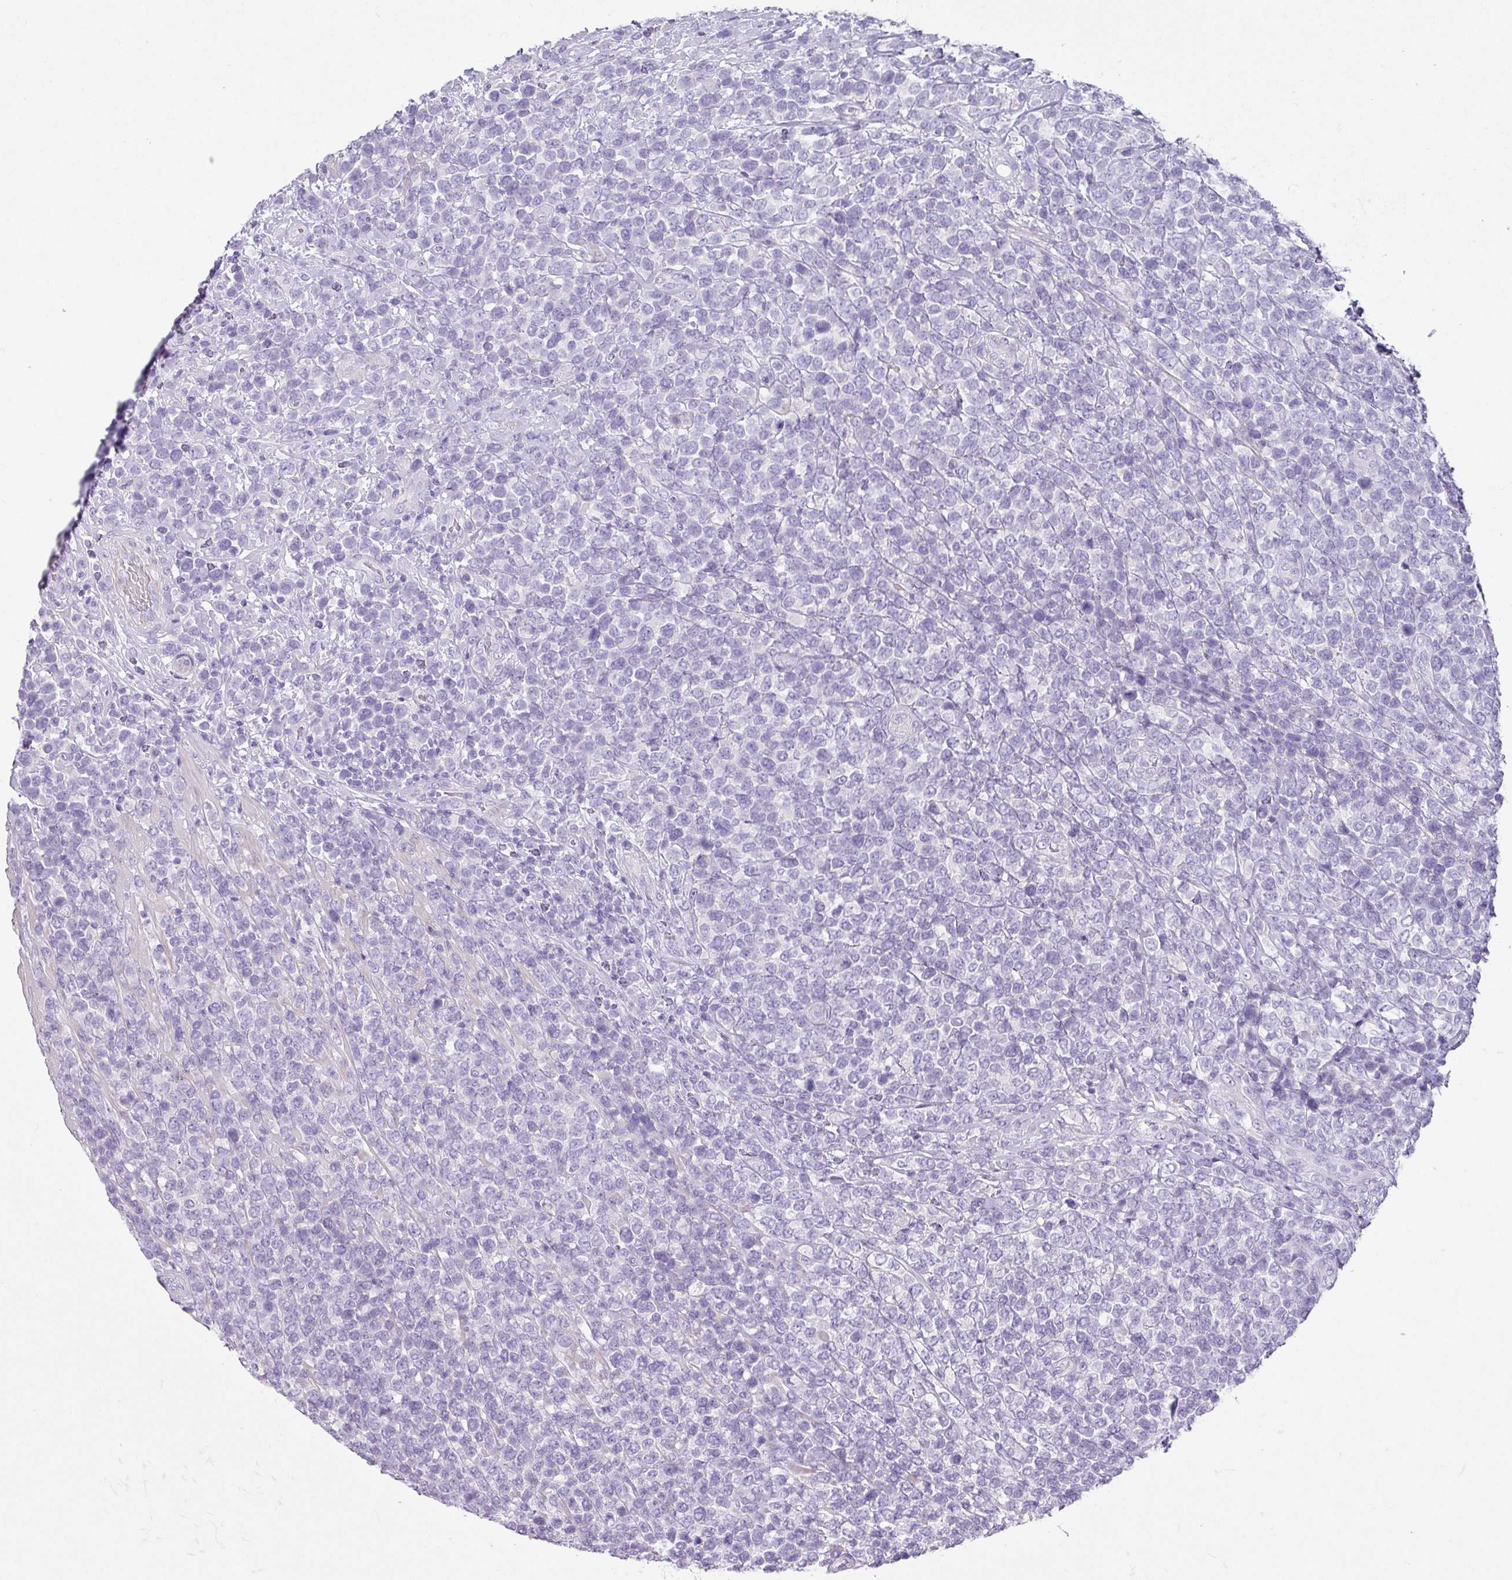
{"staining": {"intensity": "negative", "quantity": "none", "location": "none"}, "tissue": "lymphoma", "cell_type": "Tumor cells", "image_type": "cancer", "snomed": [{"axis": "morphology", "description": "Malignant lymphoma, non-Hodgkin's type, High grade"}, {"axis": "topography", "description": "Soft tissue"}], "caption": "A high-resolution image shows immunohistochemistry (IHC) staining of malignant lymphoma, non-Hodgkin's type (high-grade), which displays no significant expression in tumor cells. (DAB immunohistochemistry (IHC), high magnification).", "gene": "GLI4", "patient": {"sex": "female", "age": 56}}